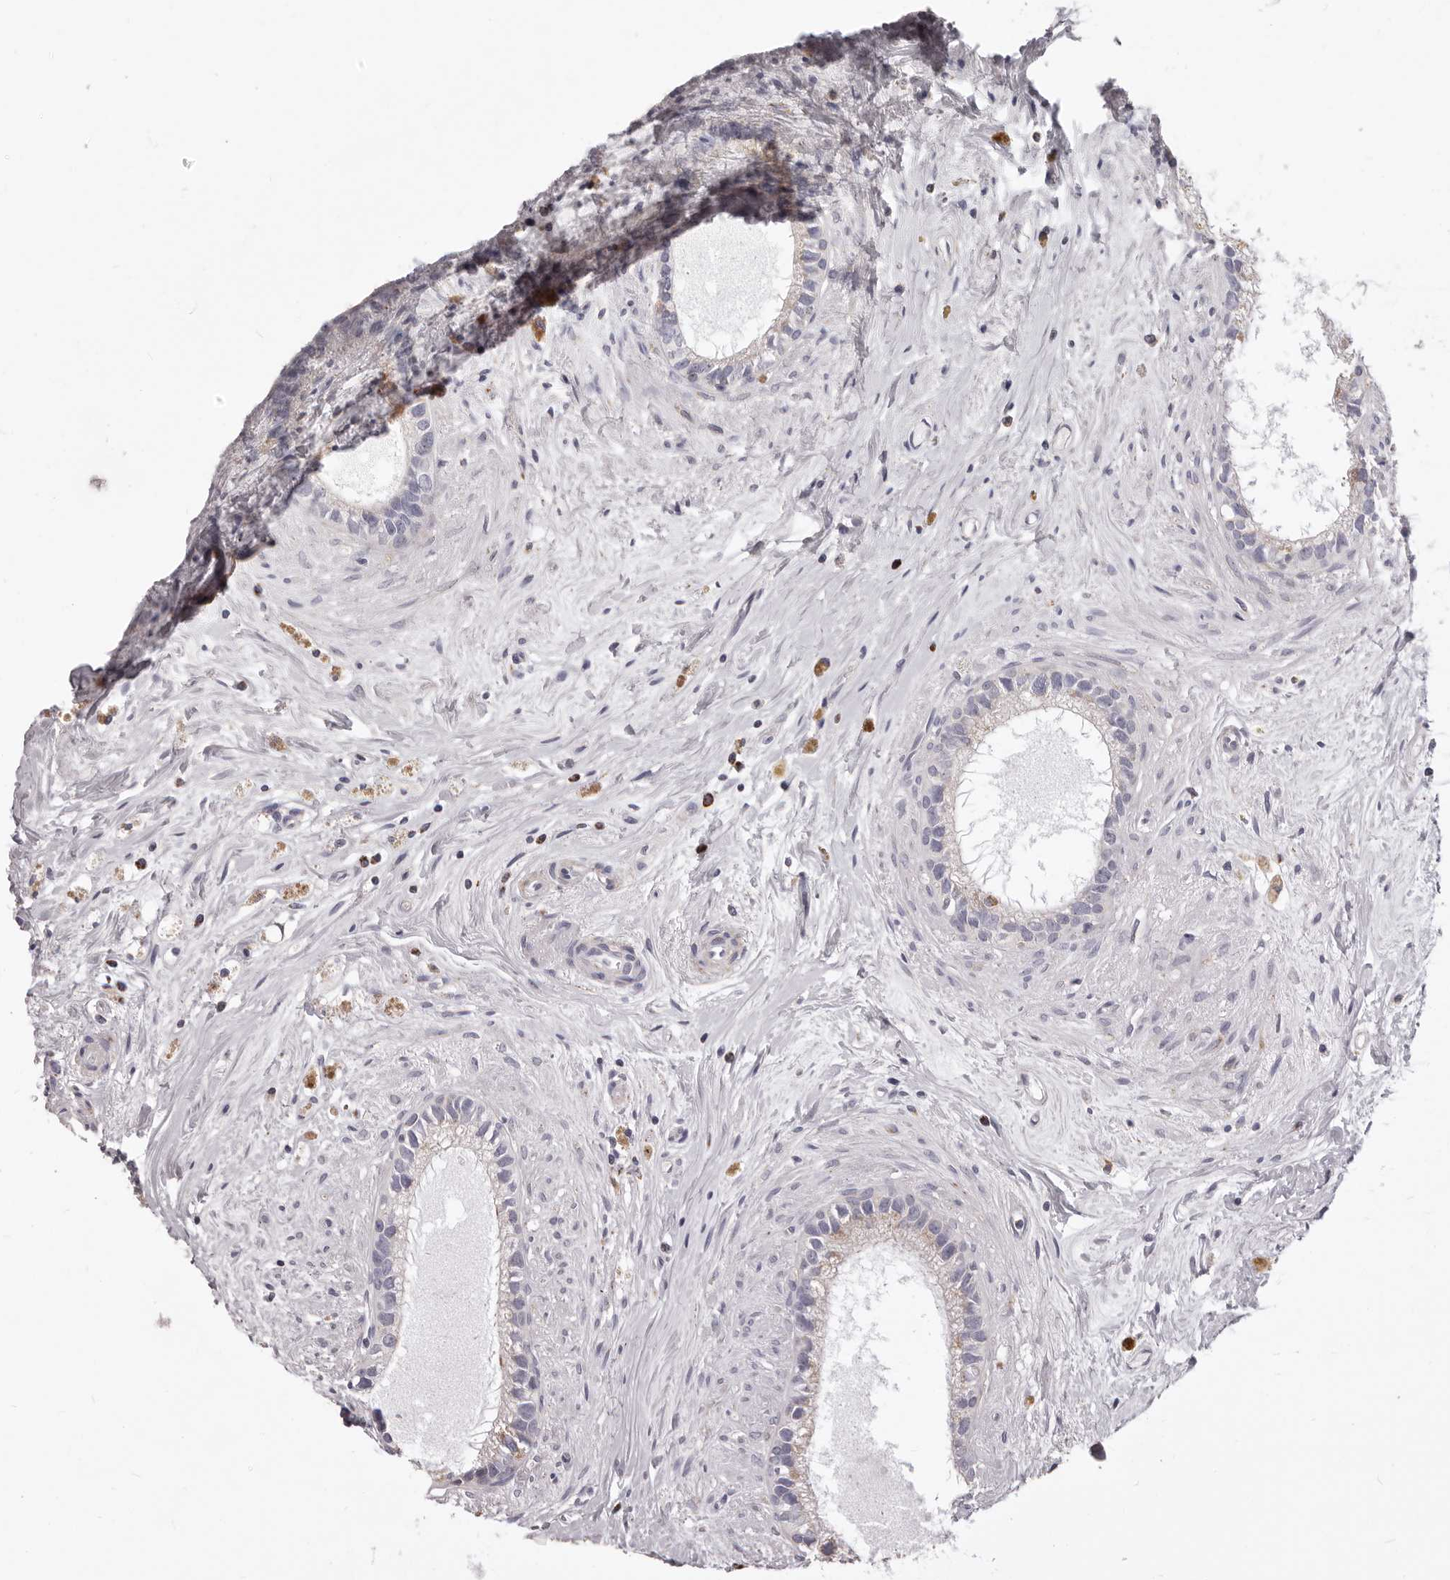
{"staining": {"intensity": "weak", "quantity": "<25%", "location": "cytoplasmic/membranous"}, "tissue": "epididymis", "cell_type": "Glandular cells", "image_type": "normal", "snomed": [{"axis": "morphology", "description": "Normal tissue, NOS"}, {"axis": "topography", "description": "Epididymis"}], "caption": "Glandular cells show no significant expression in normal epididymis. (Stains: DAB (3,3'-diaminobenzidine) IHC with hematoxylin counter stain, Microscopy: brightfield microscopy at high magnification).", "gene": "PRMT2", "patient": {"sex": "male", "age": 80}}